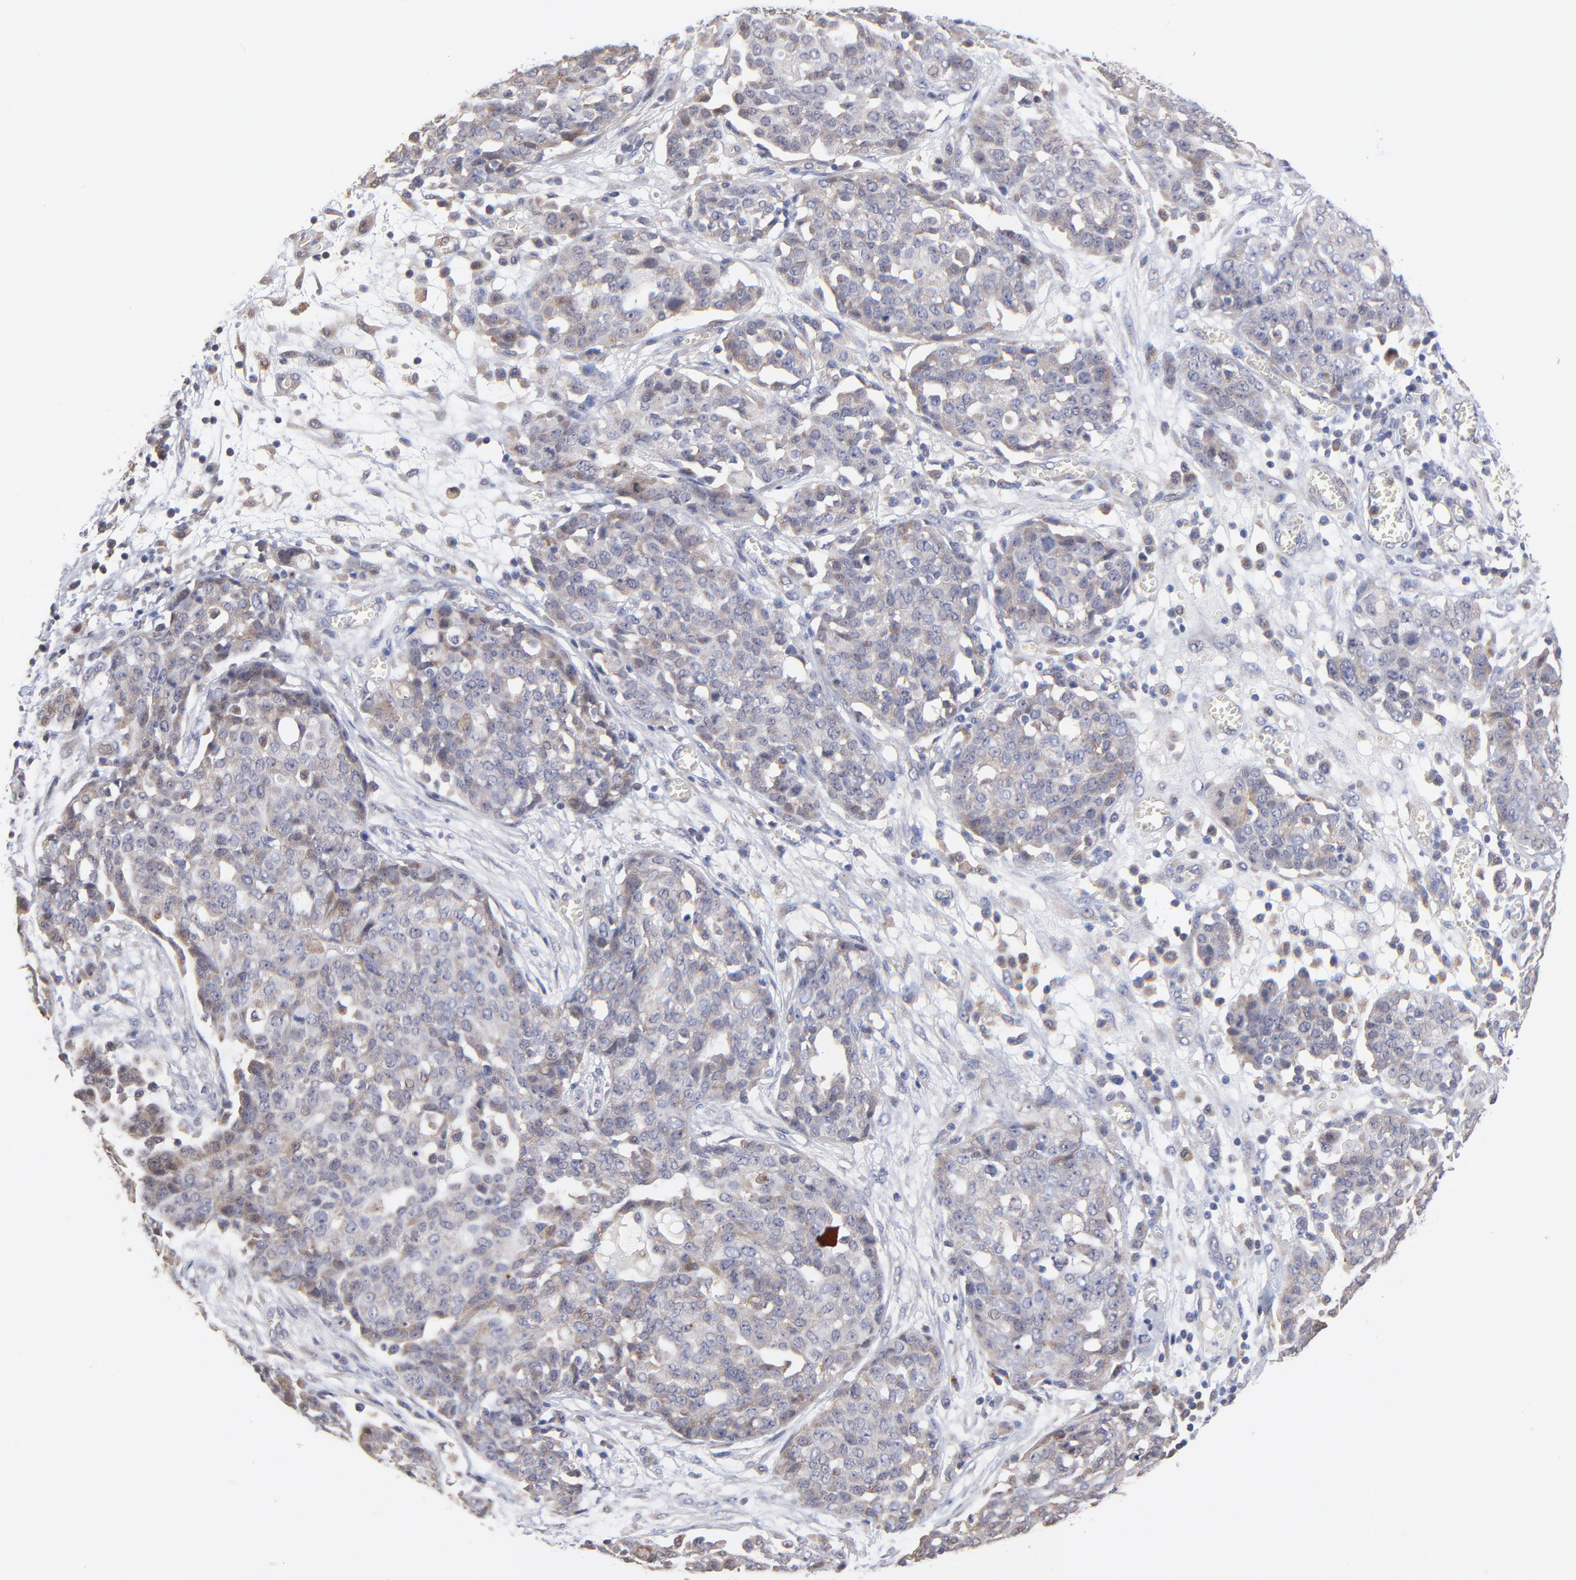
{"staining": {"intensity": "weak", "quantity": "25%-75%", "location": "cytoplasmic/membranous"}, "tissue": "ovarian cancer", "cell_type": "Tumor cells", "image_type": "cancer", "snomed": [{"axis": "morphology", "description": "Cystadenocarcinoma, serous, NOS"}, {"axis": "topography", "description": "Soft tissue"}, {"axis": "topography", "description": "Ovary"}], "caption": "Ovarian cancer stained with DAB (3,3'-diaminobenzidine) immunohistochemistry (IHC) demonstrates low levels of weak cytoplasmic/membranous expression in approximately 25%-75% of tumor cells.", "gene": "PDE4B", "patient": {"sex": "female", "age": 57}}